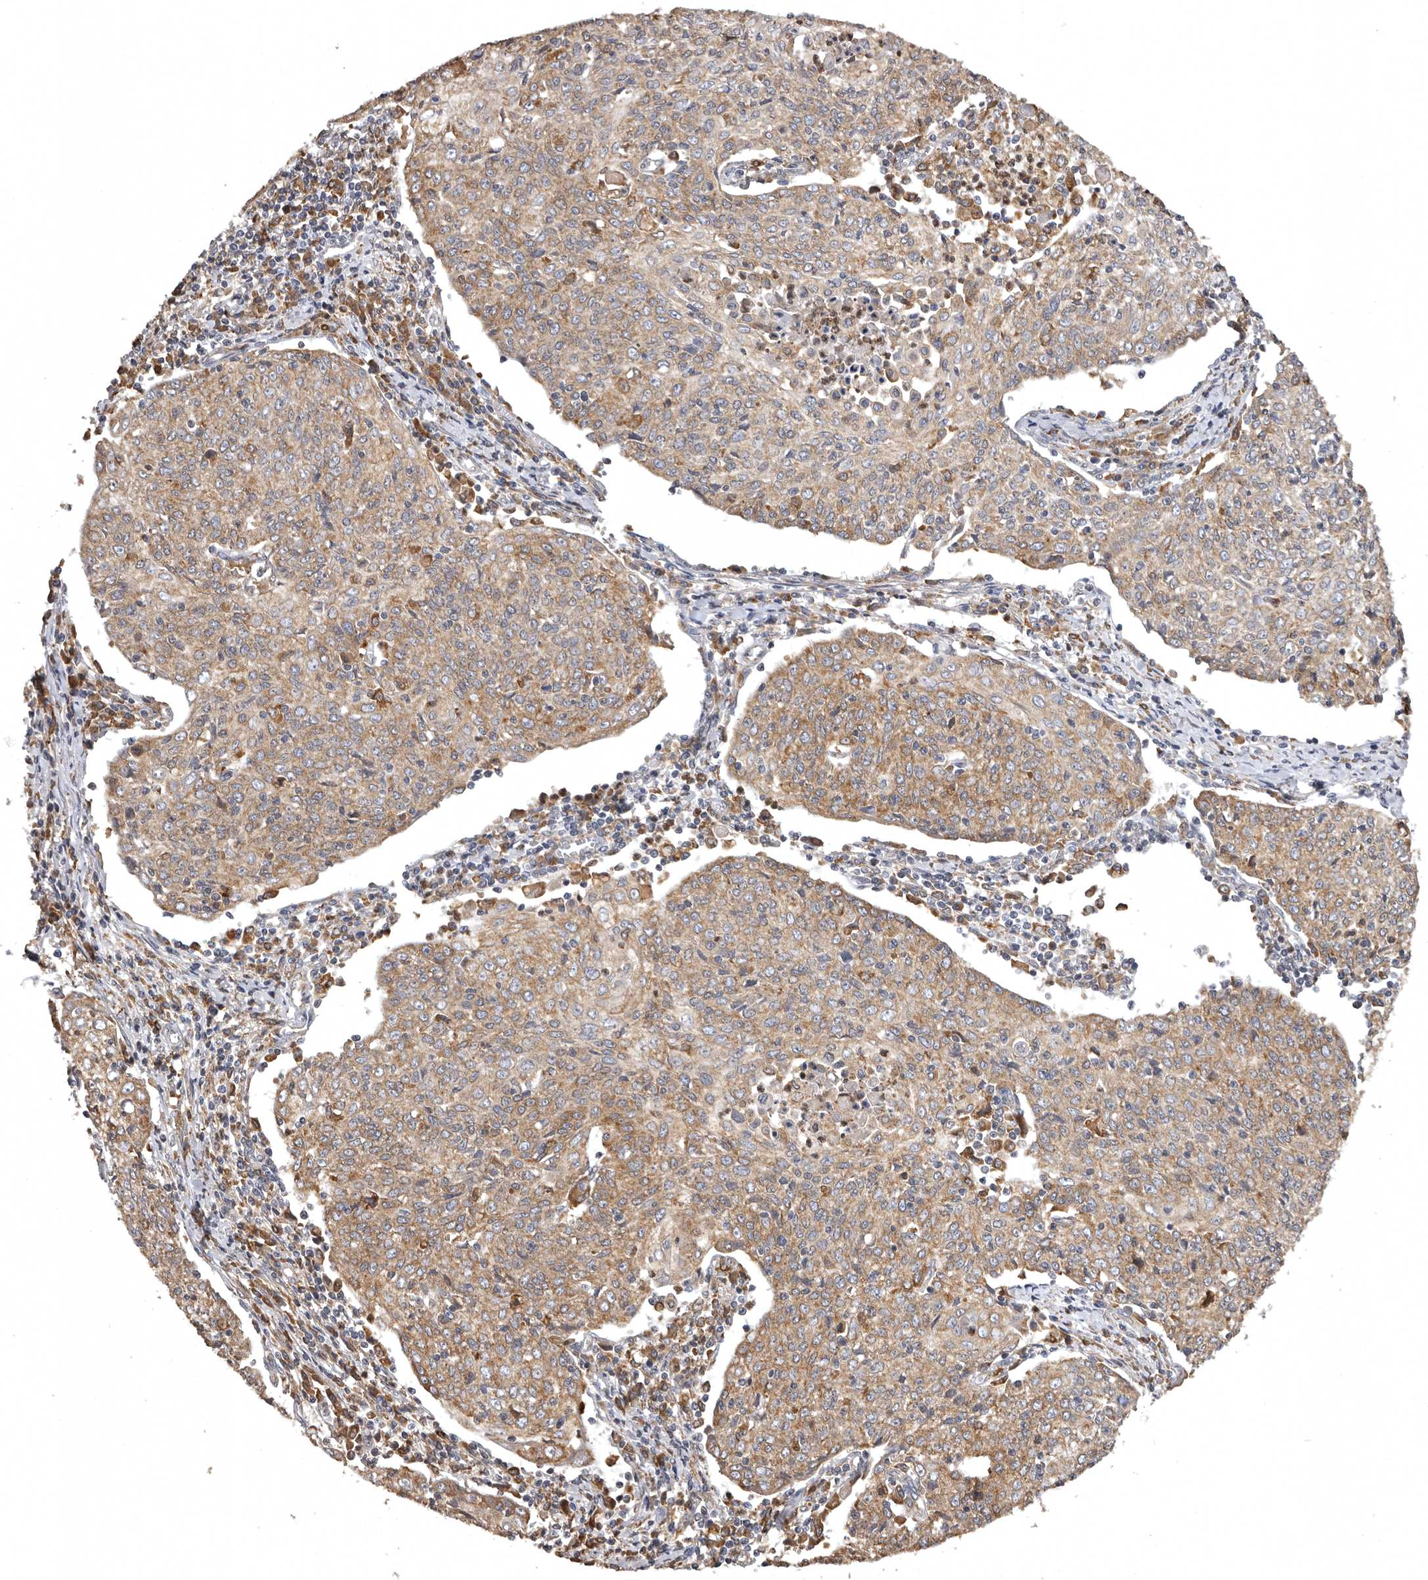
{"staining": {"intensity": "moderate", "quantity": ">75%", "location": "cytoplasmic/membranous"}, "tissue": "cervical cancer", "cell_type": "Tumor cells", "image_type": "cancer", "snomed": [{"axis": "morphology", "description": "Squamous cell carcinoma, NOS"}, {"axis": "topography", "description": "Cervix"}], "caption": "Moderate cytoplasmic/membranous positivity is seen in approximately >75% of tumor cells in cervical squamous cell carcinoma.", "gene": "INKA2", "patient": {"sex": "female", "age": 48}}